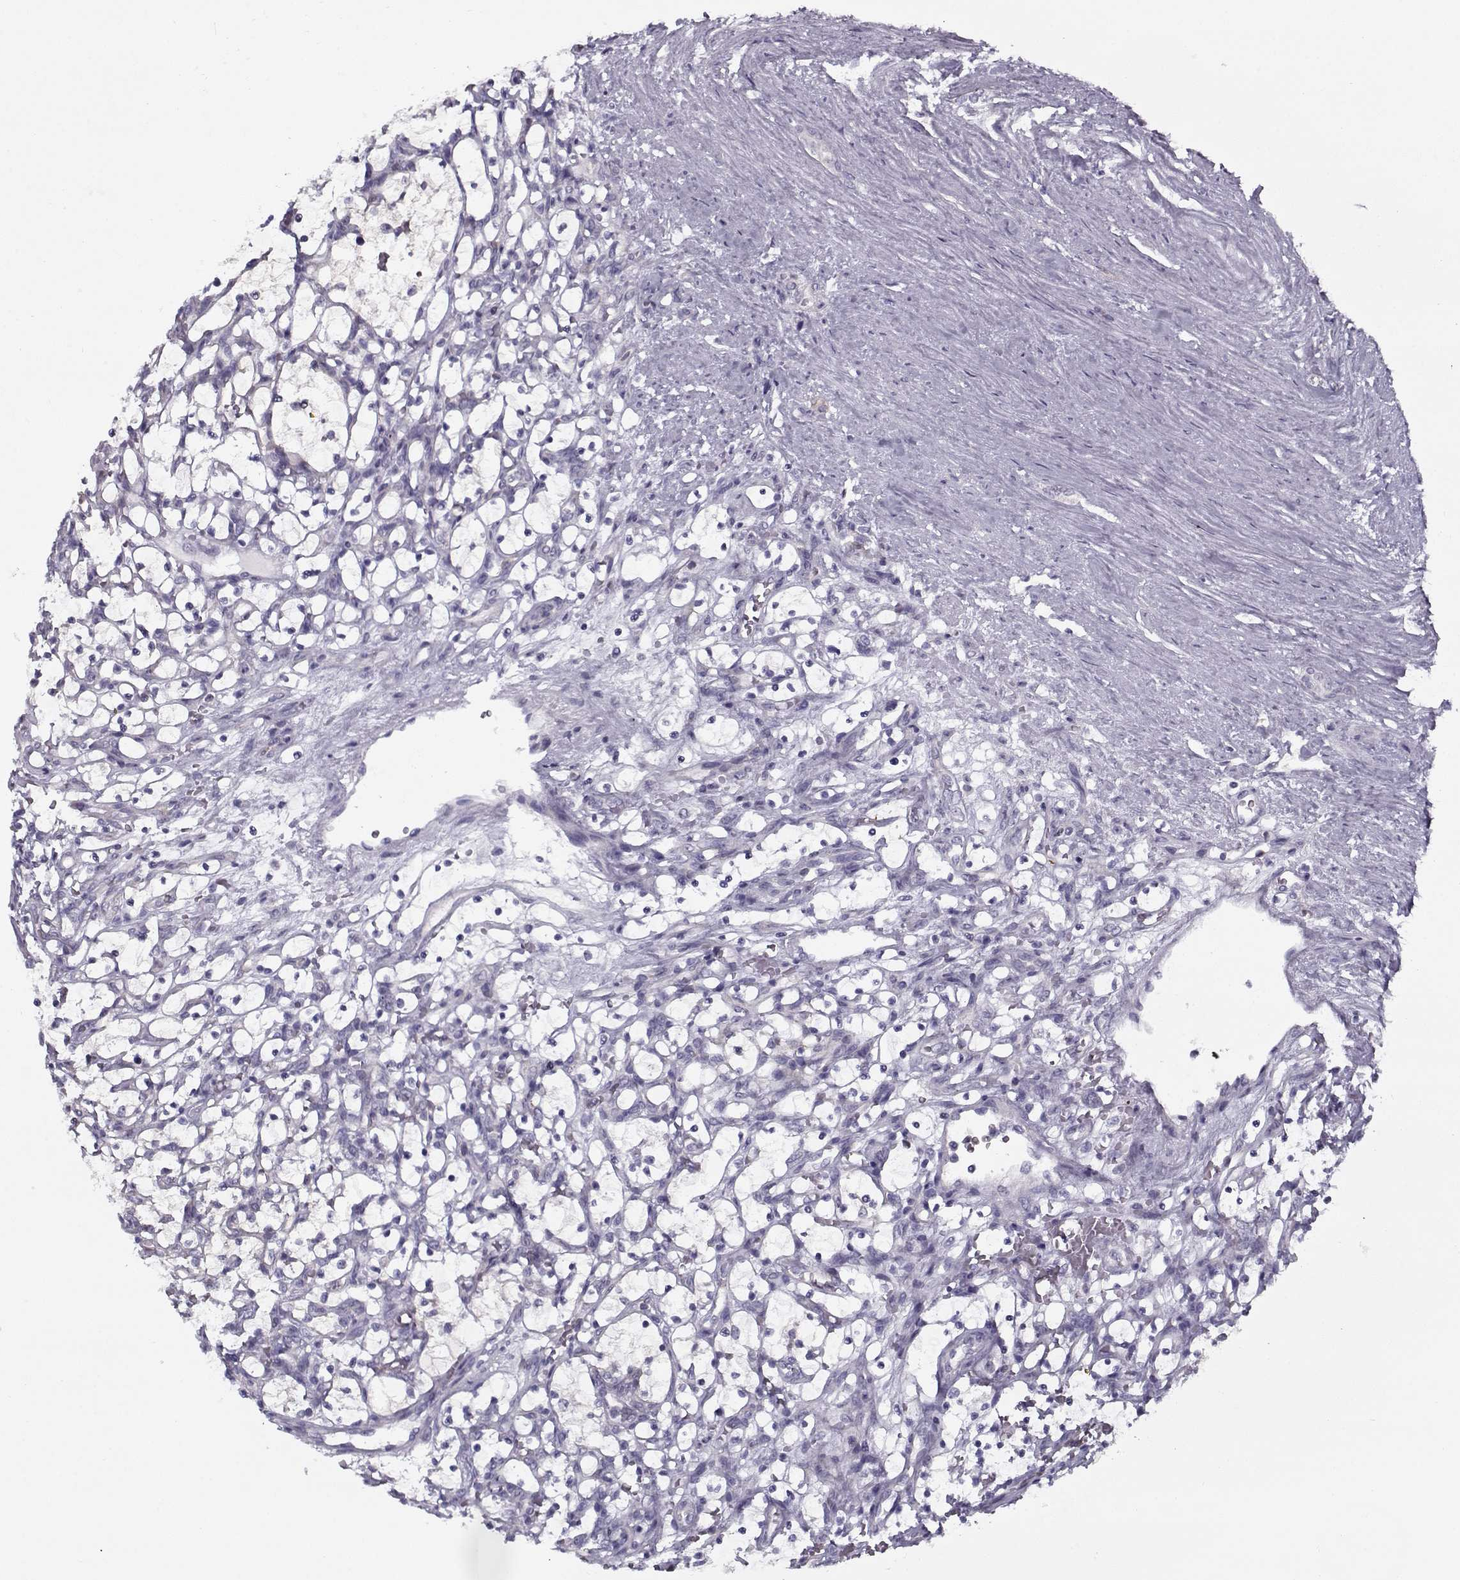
{"staining": {"intensity": "negative", "quantity": "none", "location": "none"}, "tissue": "renal cancer", "cell_type": "Tumor cells", "image_type": "cancer", "snomed": [{"axis": "morphology", "description": "Adenocarcinoma, NOS"}, {"axis": "topography", "description": "Kidney"}], "caption": "Tumor cells show no significant positivity in adenocarcinoma (renal). (DAB (3,3'-diaminobenzidine) IHC visualized using brightfield microscopy, high magnification).", "gene": "PP2D1", "patient": {"sex": "female", "age": 69}}